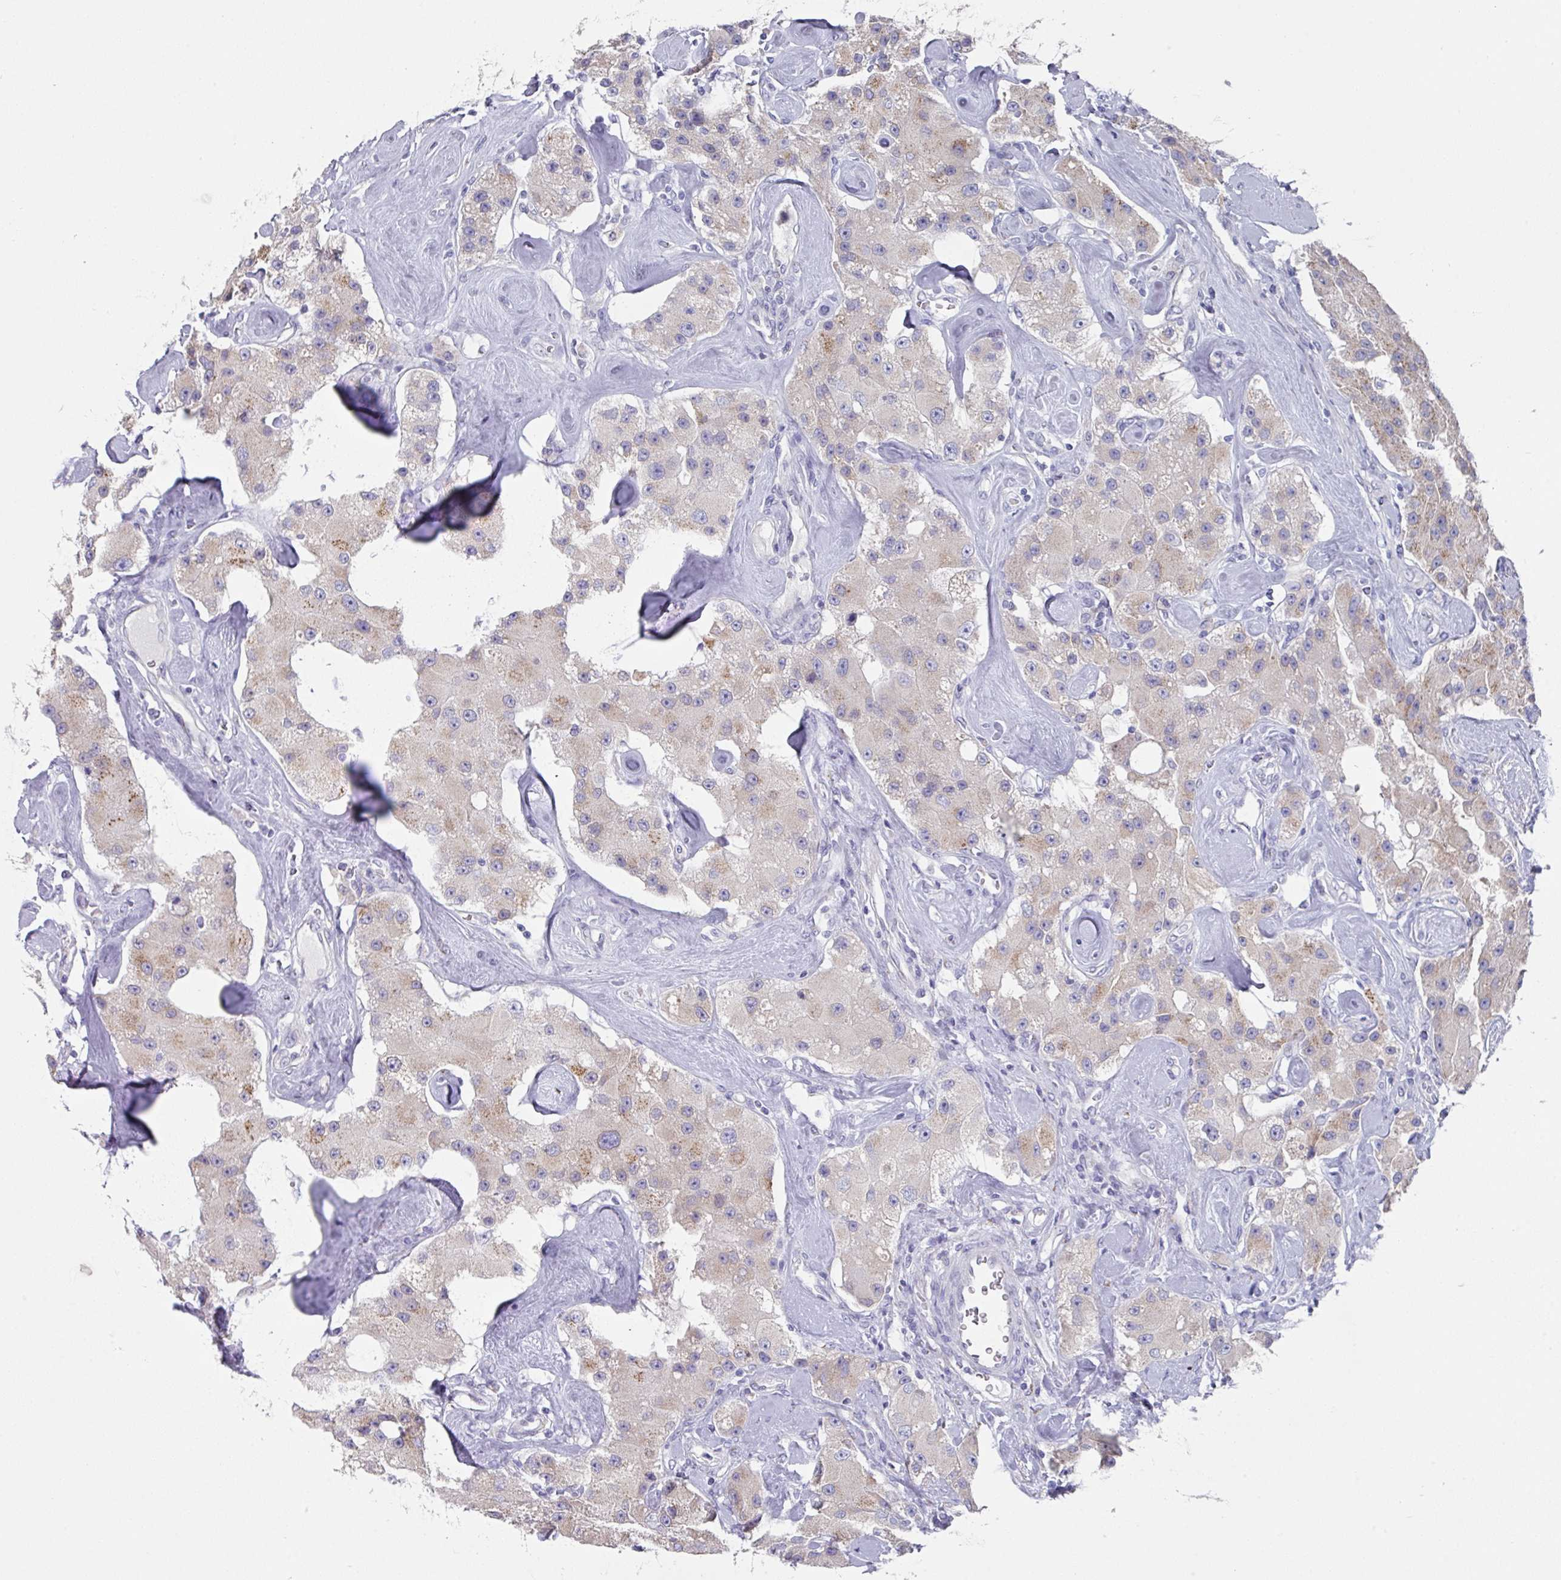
{"staining": {"intensity": "weak", "quantity": "<25%", "location": "cytoplasmic/membranous"}, "tissue": "carcinoid", "cell_type": "Tumor cells", "image_type": "cancer", "snomed": [{"axis": "morphology", "description": "Carcinoid, malignant, NOS"}, {"axis": "topography", "description": "Pancreas"}], "caption": "Protein analysis of carcinoid (malignant) exhibits no significant positivity in tumor cells.", "gene": "VKORC1L1", "patient": {"sex": "male", "age": 41}}